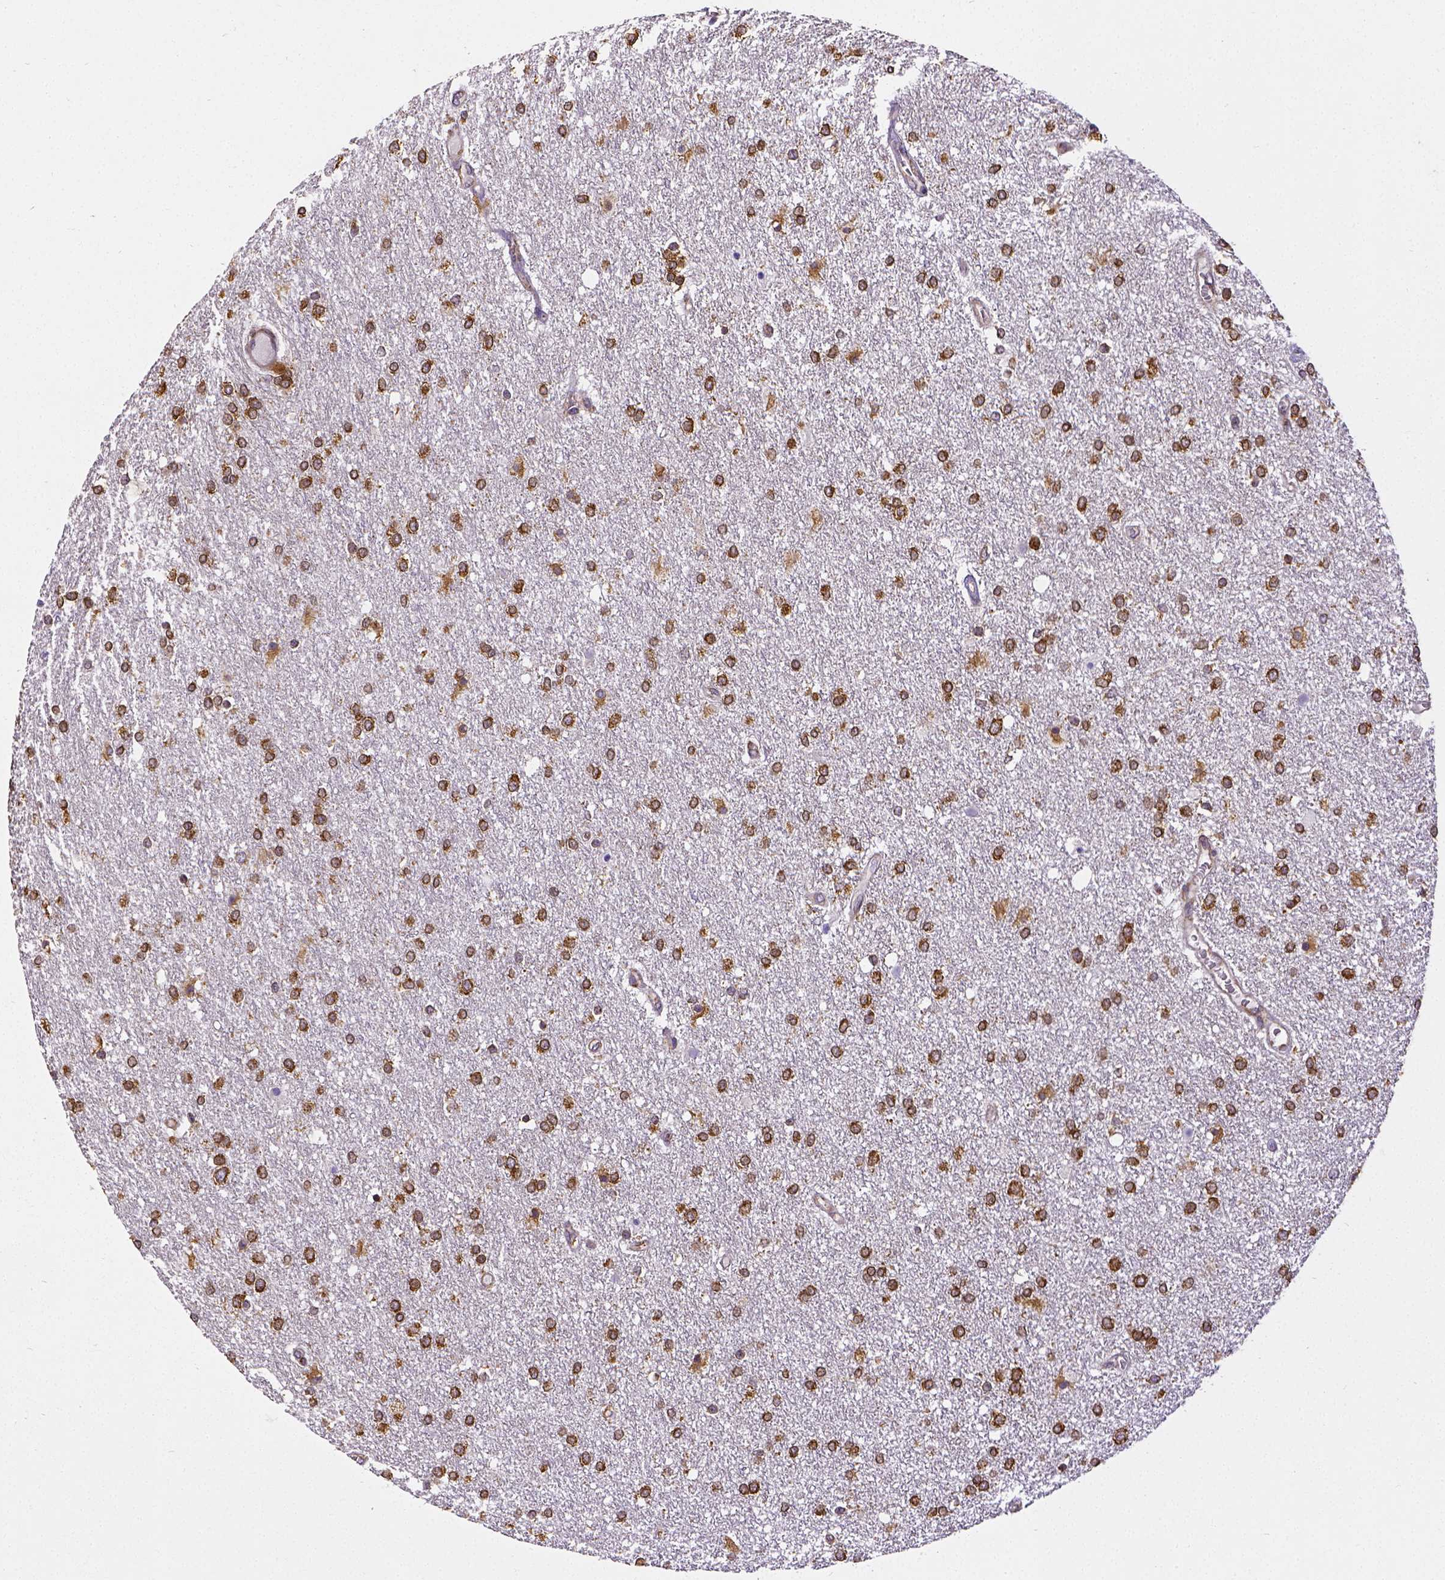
{"staining": {"intensity": "strong", "quantity": ">75%", "location": "cytoplasmic/membranous"}, "tissue": "glioma", "cell_type": "Tumor cells", "image_type": "cancer", "snomed": [{"axis": "morphology", "description": "Glioma, malignant, High grade"}, {"axis": "topography", "description": "Brain"}], "caption": "Strong cytoplasmic/membranous expression for a protein is present in approximately >75% of tumor cells of malignant high-grade glioma using IHC.", "gene": "MTDH", "patient": {"sex": "female", "age": 61}}